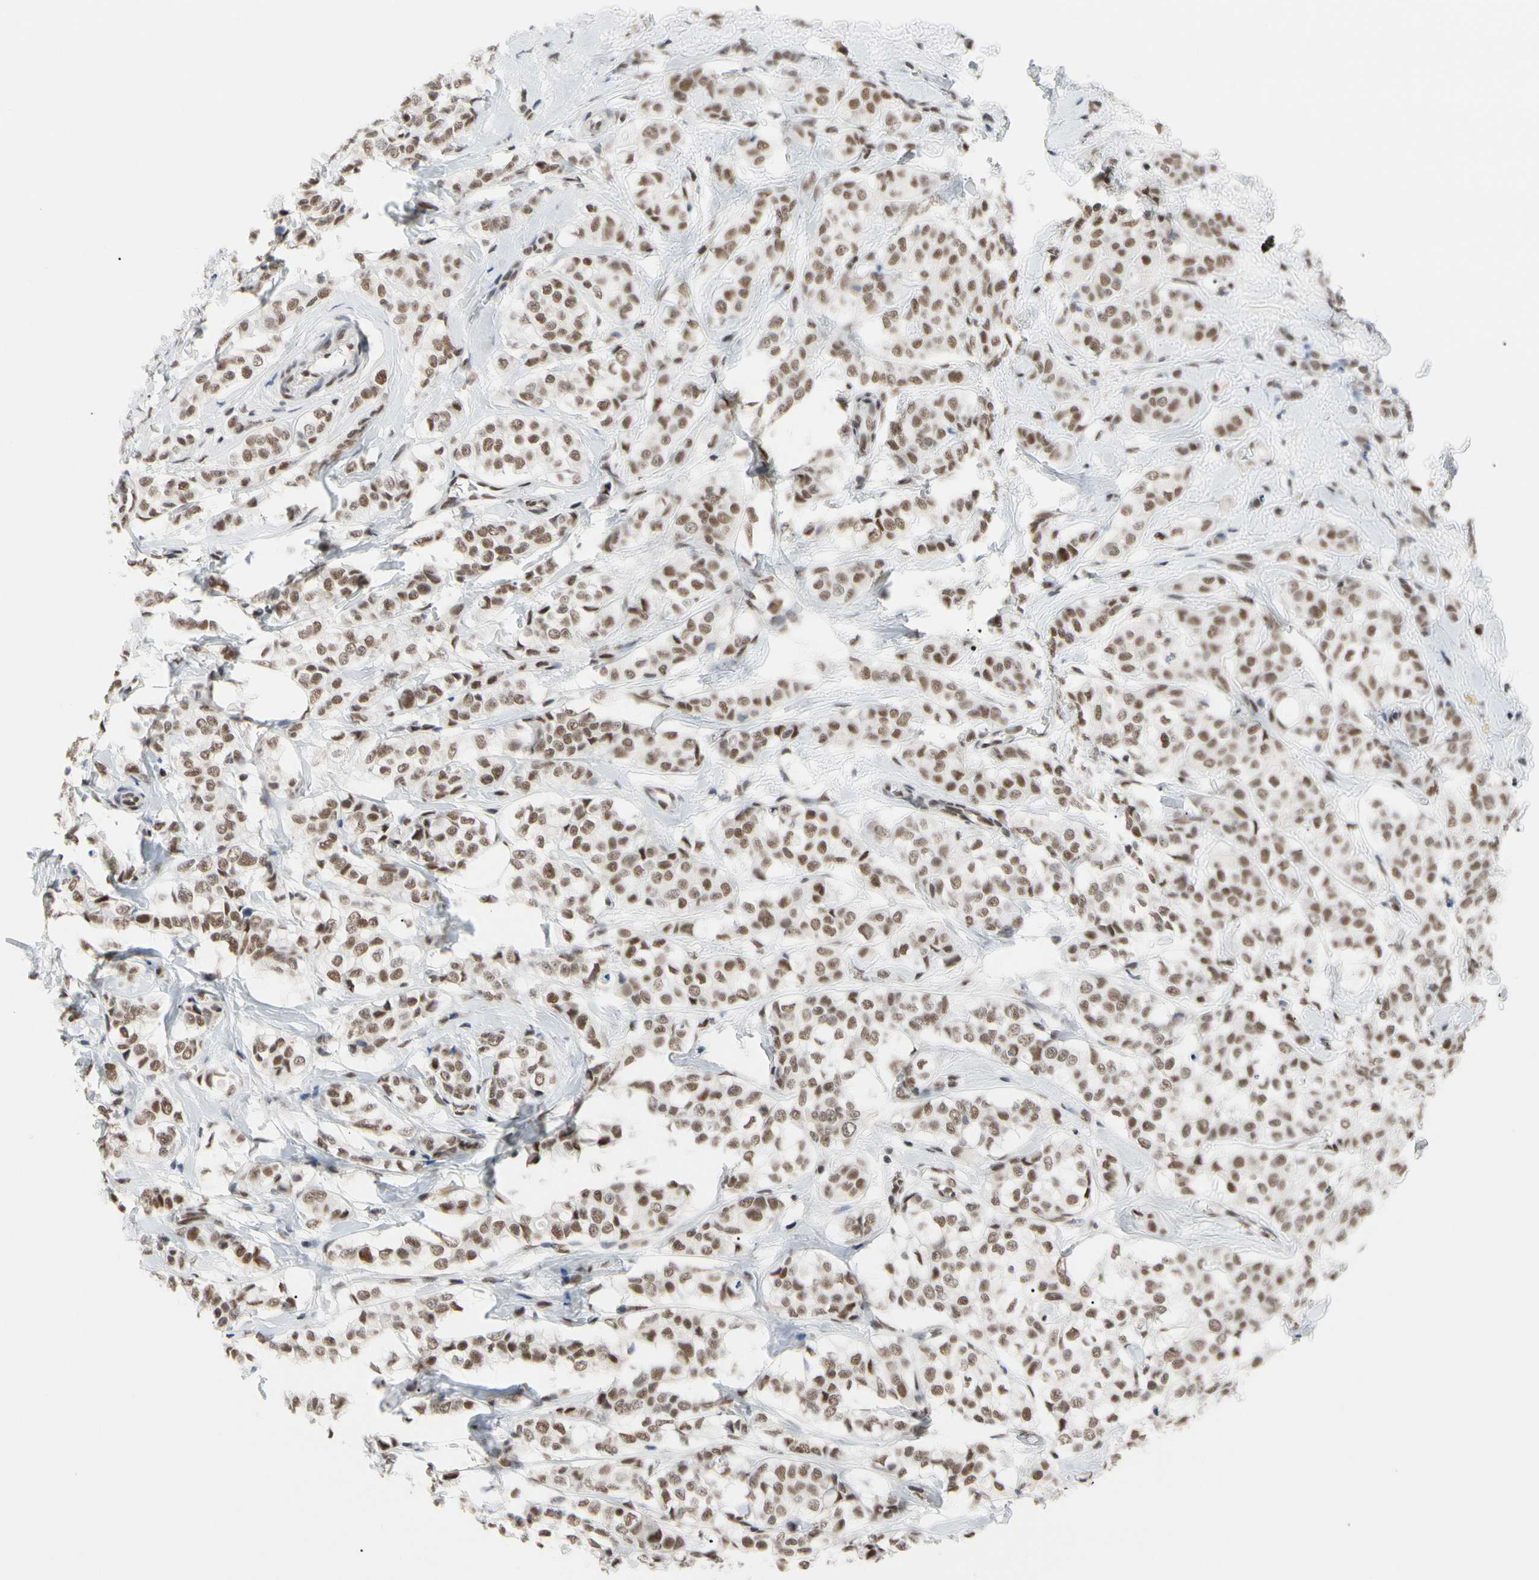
{"staining": {"intensity": "moderate", "quantity": ">75%", "location": "nuclear"}, "tissue": "breast cancer", "cell_type": "Tumor cells", "image_type": "cancer", "snomed": [{"axis": "morphology", "description": "Lobular carcinoma"}, {"axis": "topography", "description": "Breast"}], "caption": "Human lobular carcinoma (breast) stained for a protein (brown) shows moderate nuclear positive staining in about >75% of tumor cells.", "gene": "FAM98B", "patient": {"sex": "female", "age": 60}}